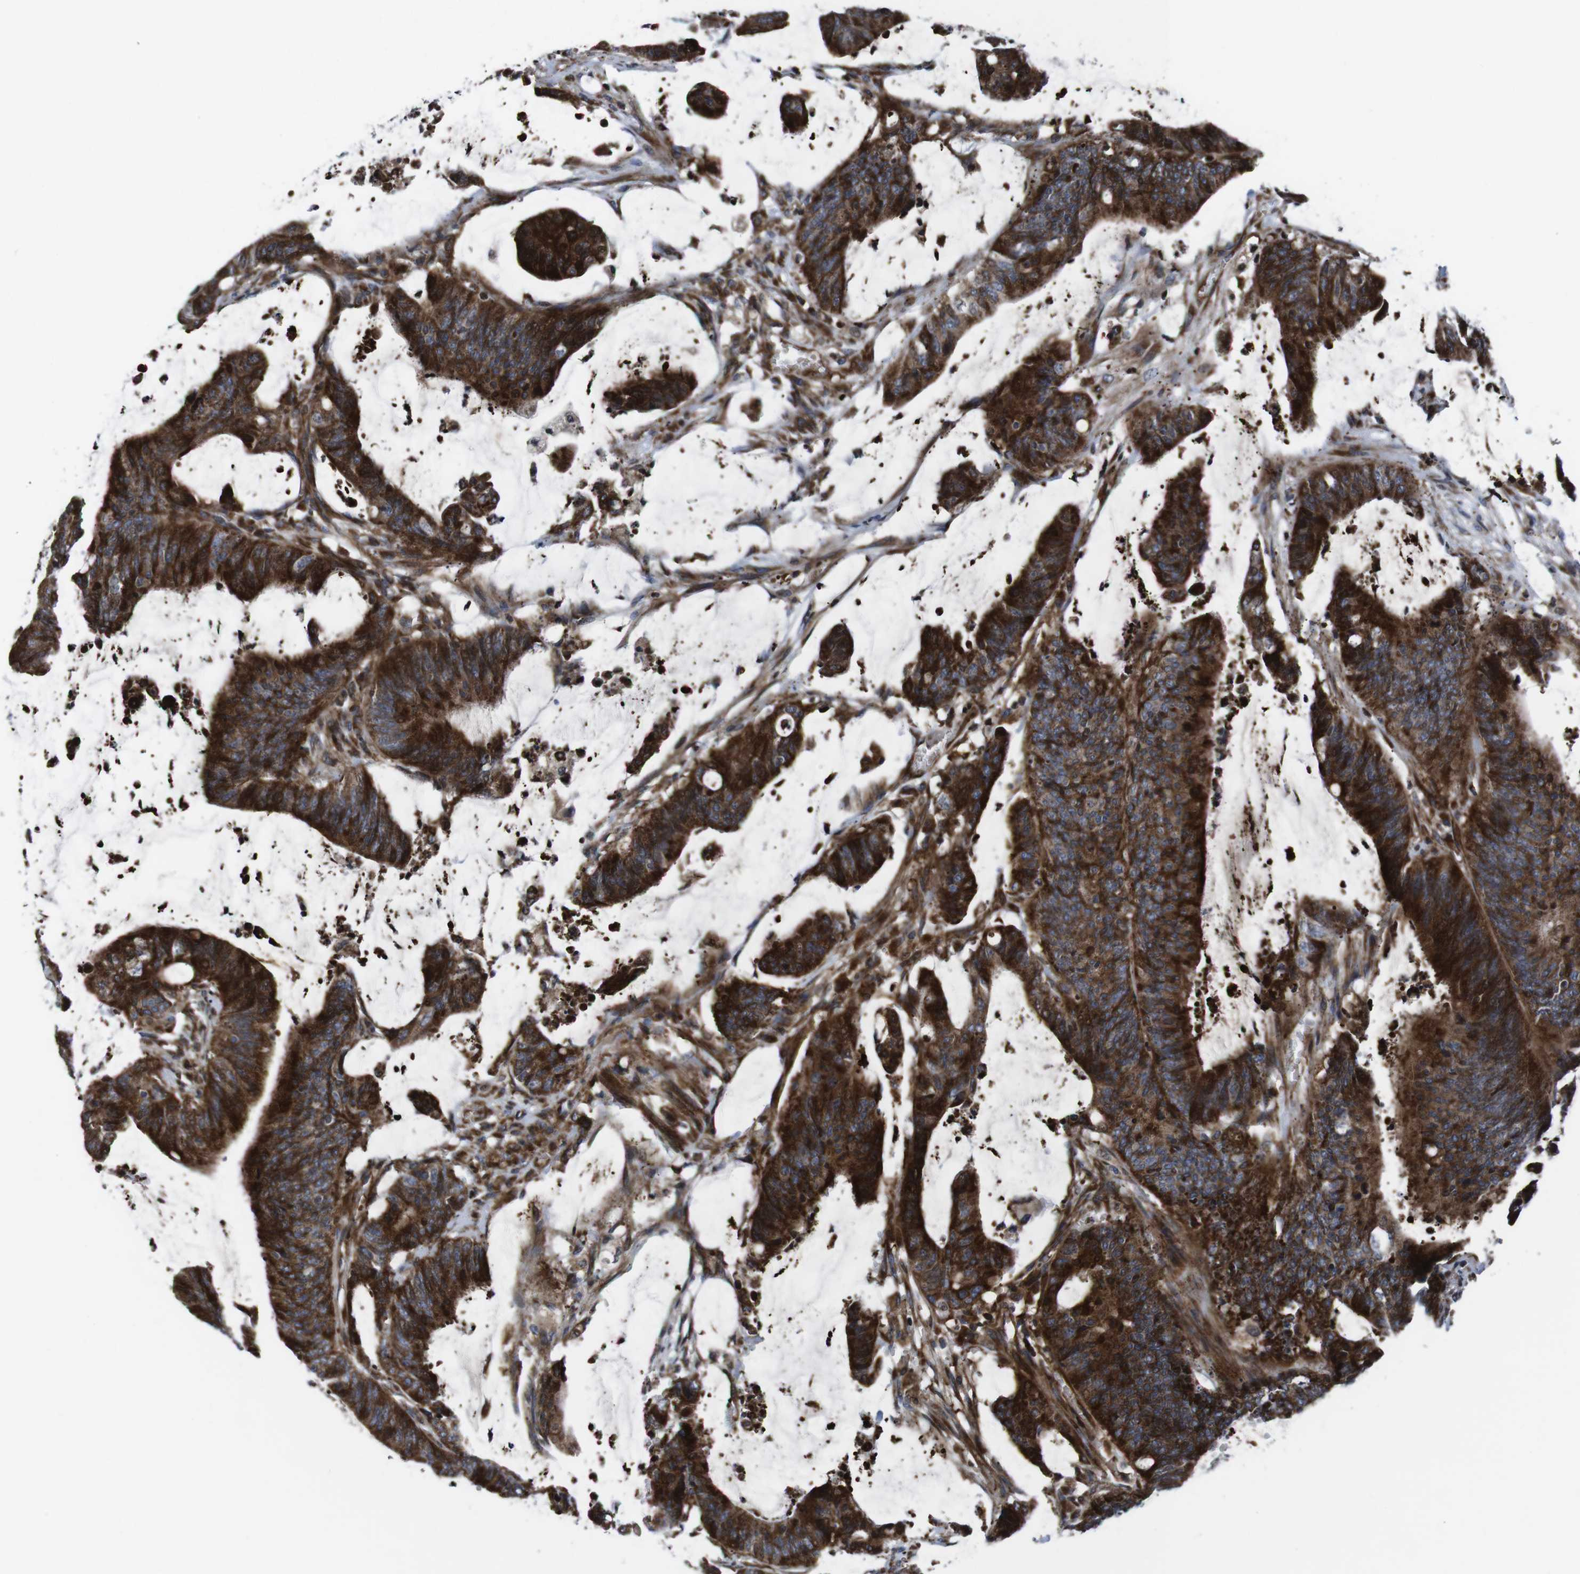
{"staining": {"intensity": "strong", "quantity": ">75%", "location": "cytoplasmic/membranous"}, "tissue": "colorectal cancer", "cell_type": "Tumor cells", "image_type": "cancer", "snomed": [{"axis": "morphology", "description": "Adenocarcinoma, NOS"}, {"axis": "topography", "description": "Rectum"}], "caption": "A high-resolution photomicrograph shows immunohistochemistry (IHC) staining of colorectal adenocarcinoma, which displays strong cytoplasmic/membranous staining in about >75% of tumor cells. (IHC, brightfield microscopy, high magnification).", "gene": "SMYD3", "patient": {"sex": "female", "age": 66}}